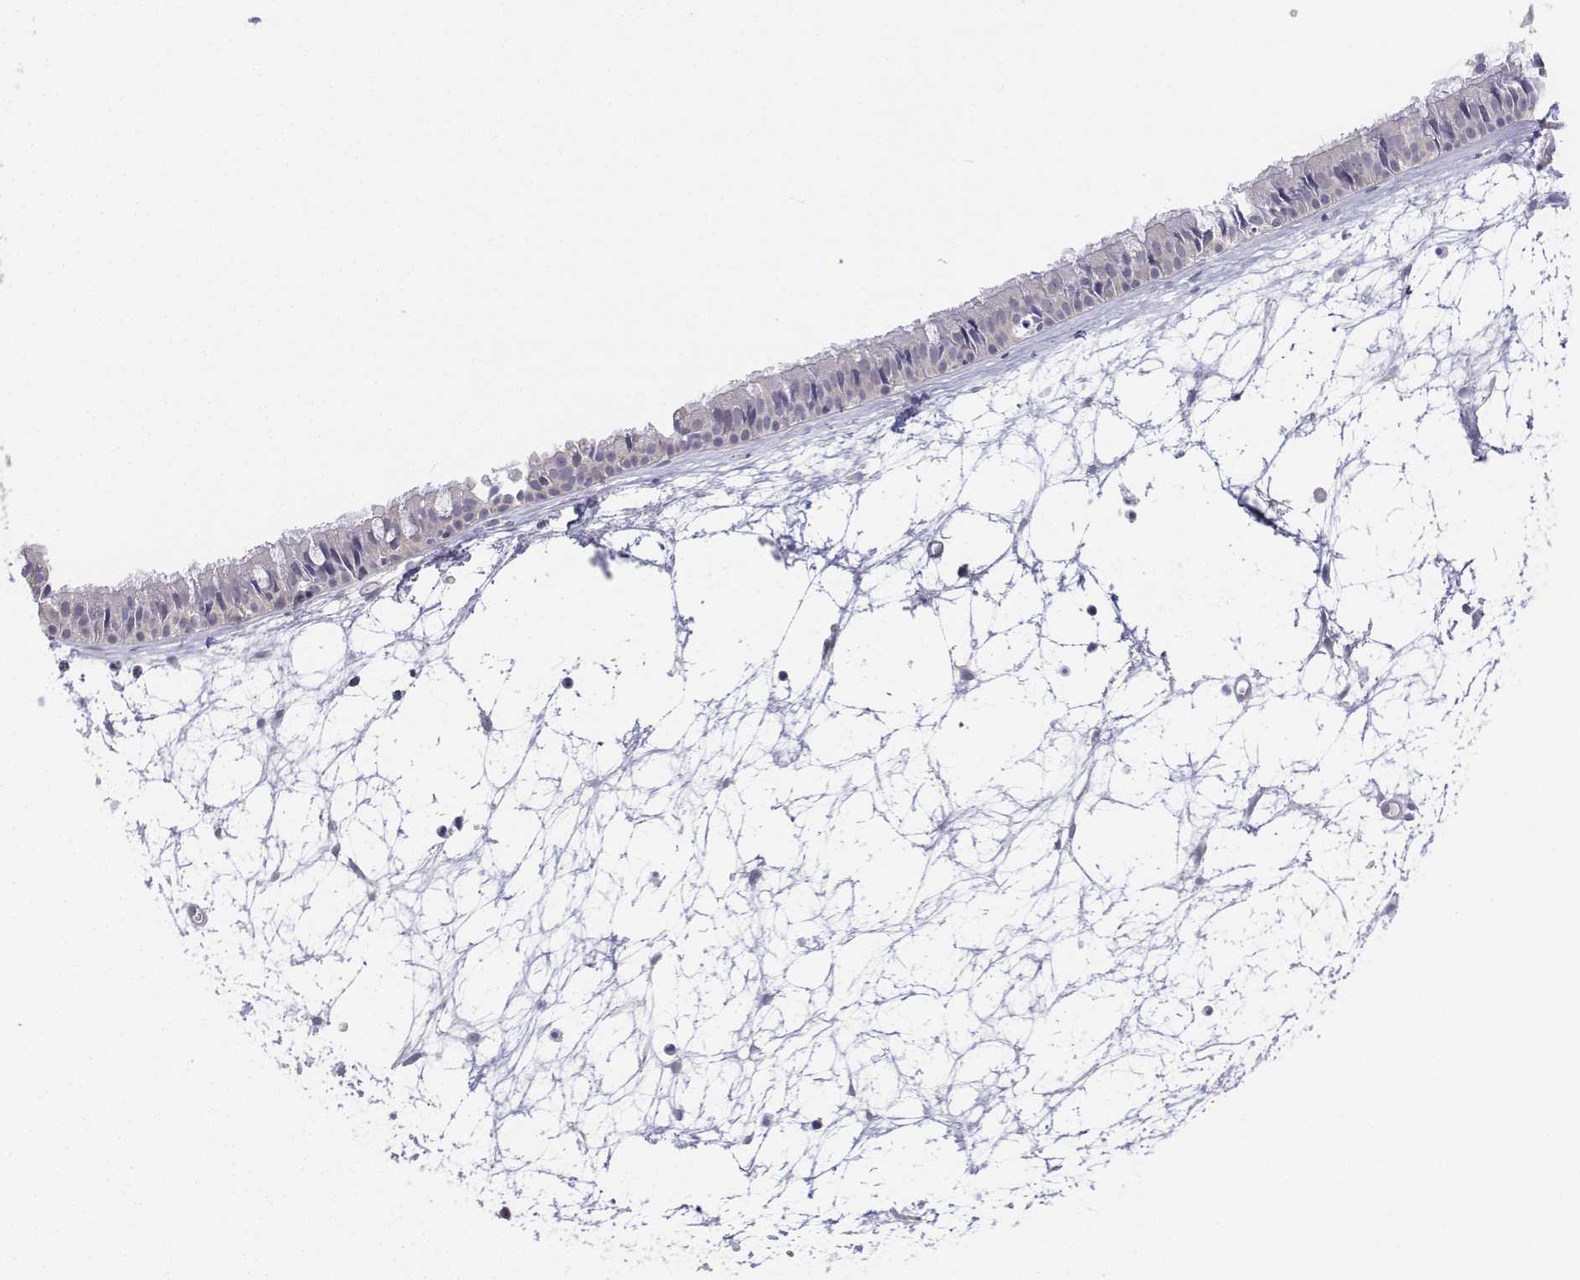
{"staining": {"intensity": "negative", "quantity": "none", "location": "none"}, "tissue": "nasopharynx", "cell_type": "Respiratory epithelial cells", "image_type": "normal", "snomed": [{"axis": "morphology", "description": "Normal tissue, NOS"}, {"axis": "topography", "description": "Nasopharynx"}], "caption": "Immunohistochemistry (IHC) histopathology image of normal nasopharynx: nasopharynx stained with DAB shows no significant protein staining in respiratory epithelial cells.", "gene": "LGSN", "patient": {"sex": "male", "age": 31}}